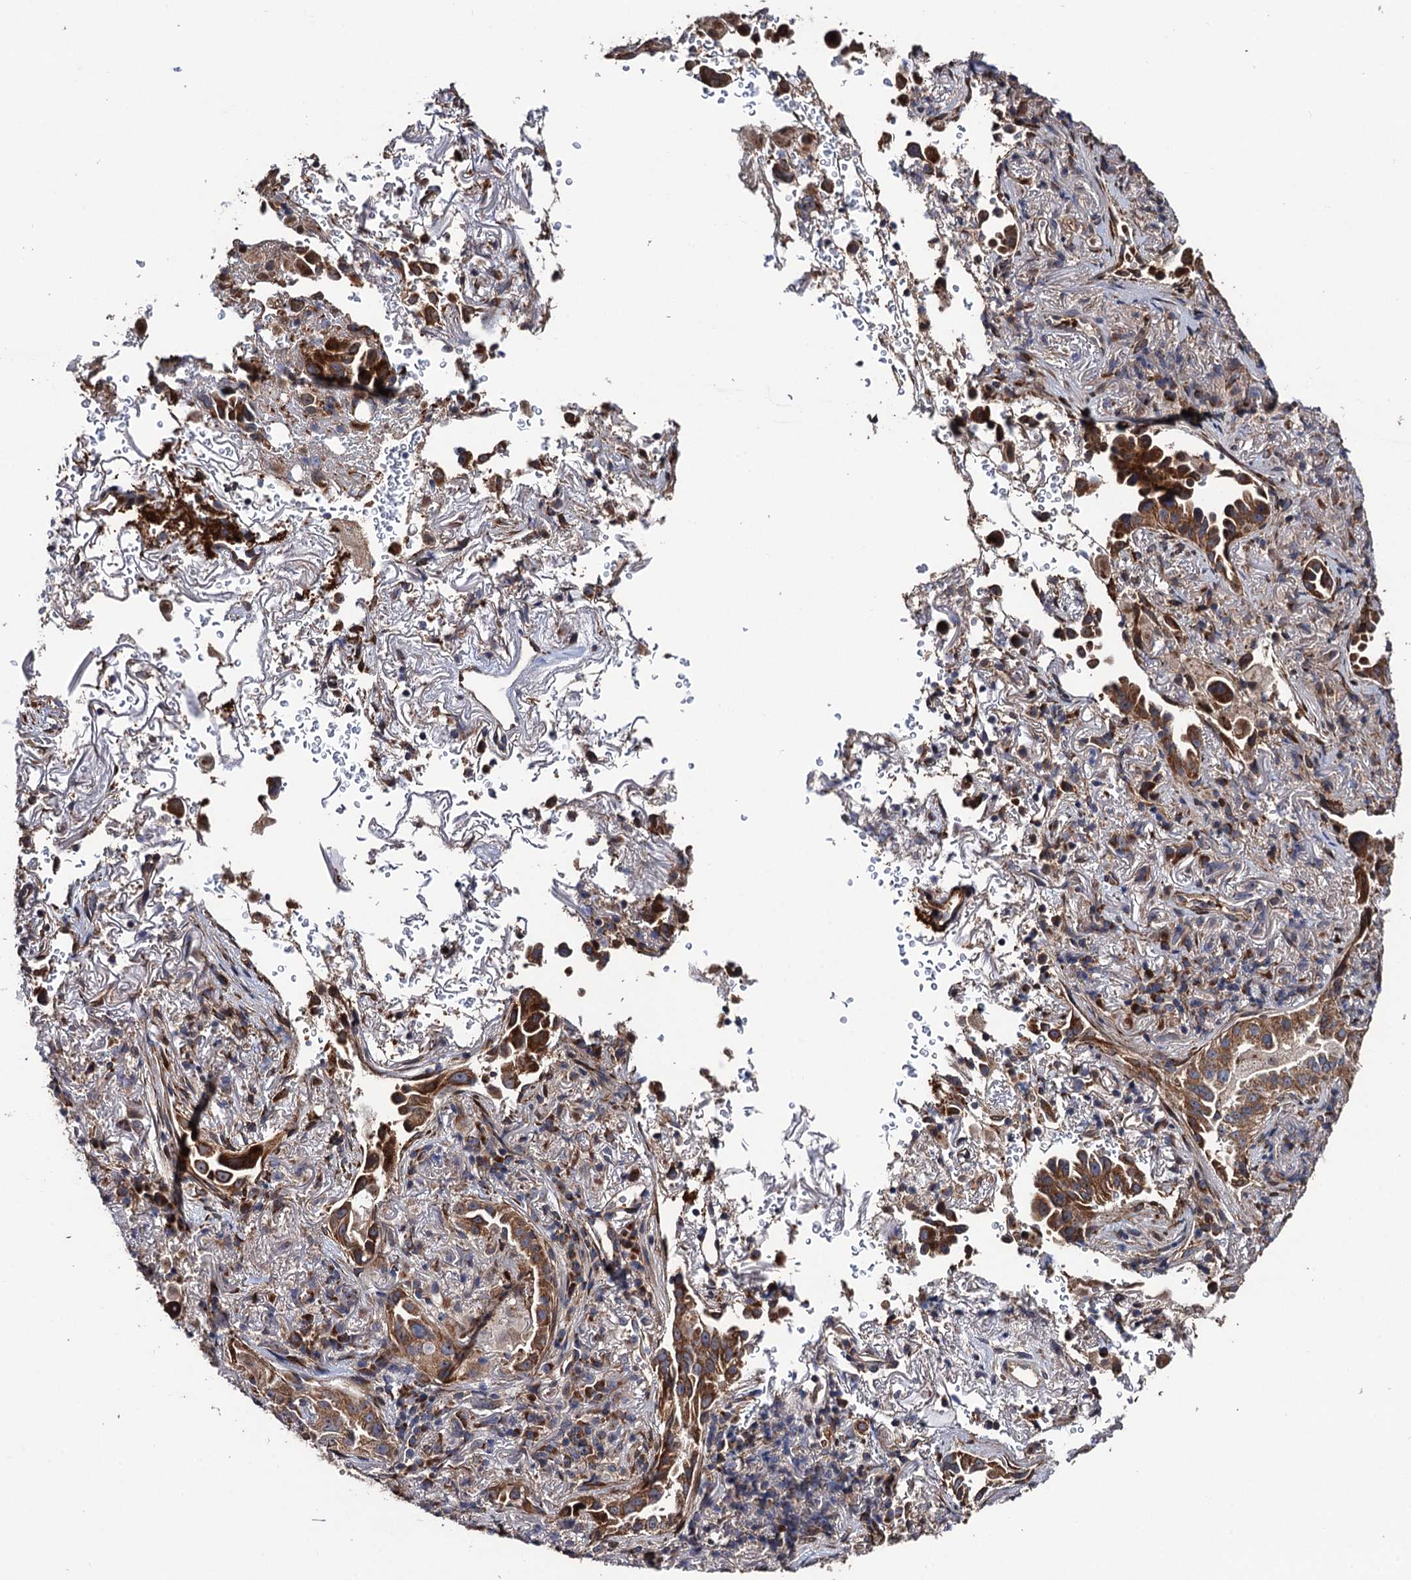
{"staining": {"intensity": "moderate", "quantity": ">75%", "location": "cytoplasmic/membranous"}, "tissue": "lung cancer", "cell_type": "Tumor cells", "image_type": "cancer", "snomed": [{"axis": "morphology", "description": "Adenocarcinoma, NOS"}, {"axis": "topography", "description": "Lung"}], "caption": "Brown immunohistochemical staining in lung adenocarcinoma displays moderate cytoplasmic/membranous expression in about >75% of tumor cells.", "gene": "LRRC63", "patient": {"sex": "female", "age": 69}}